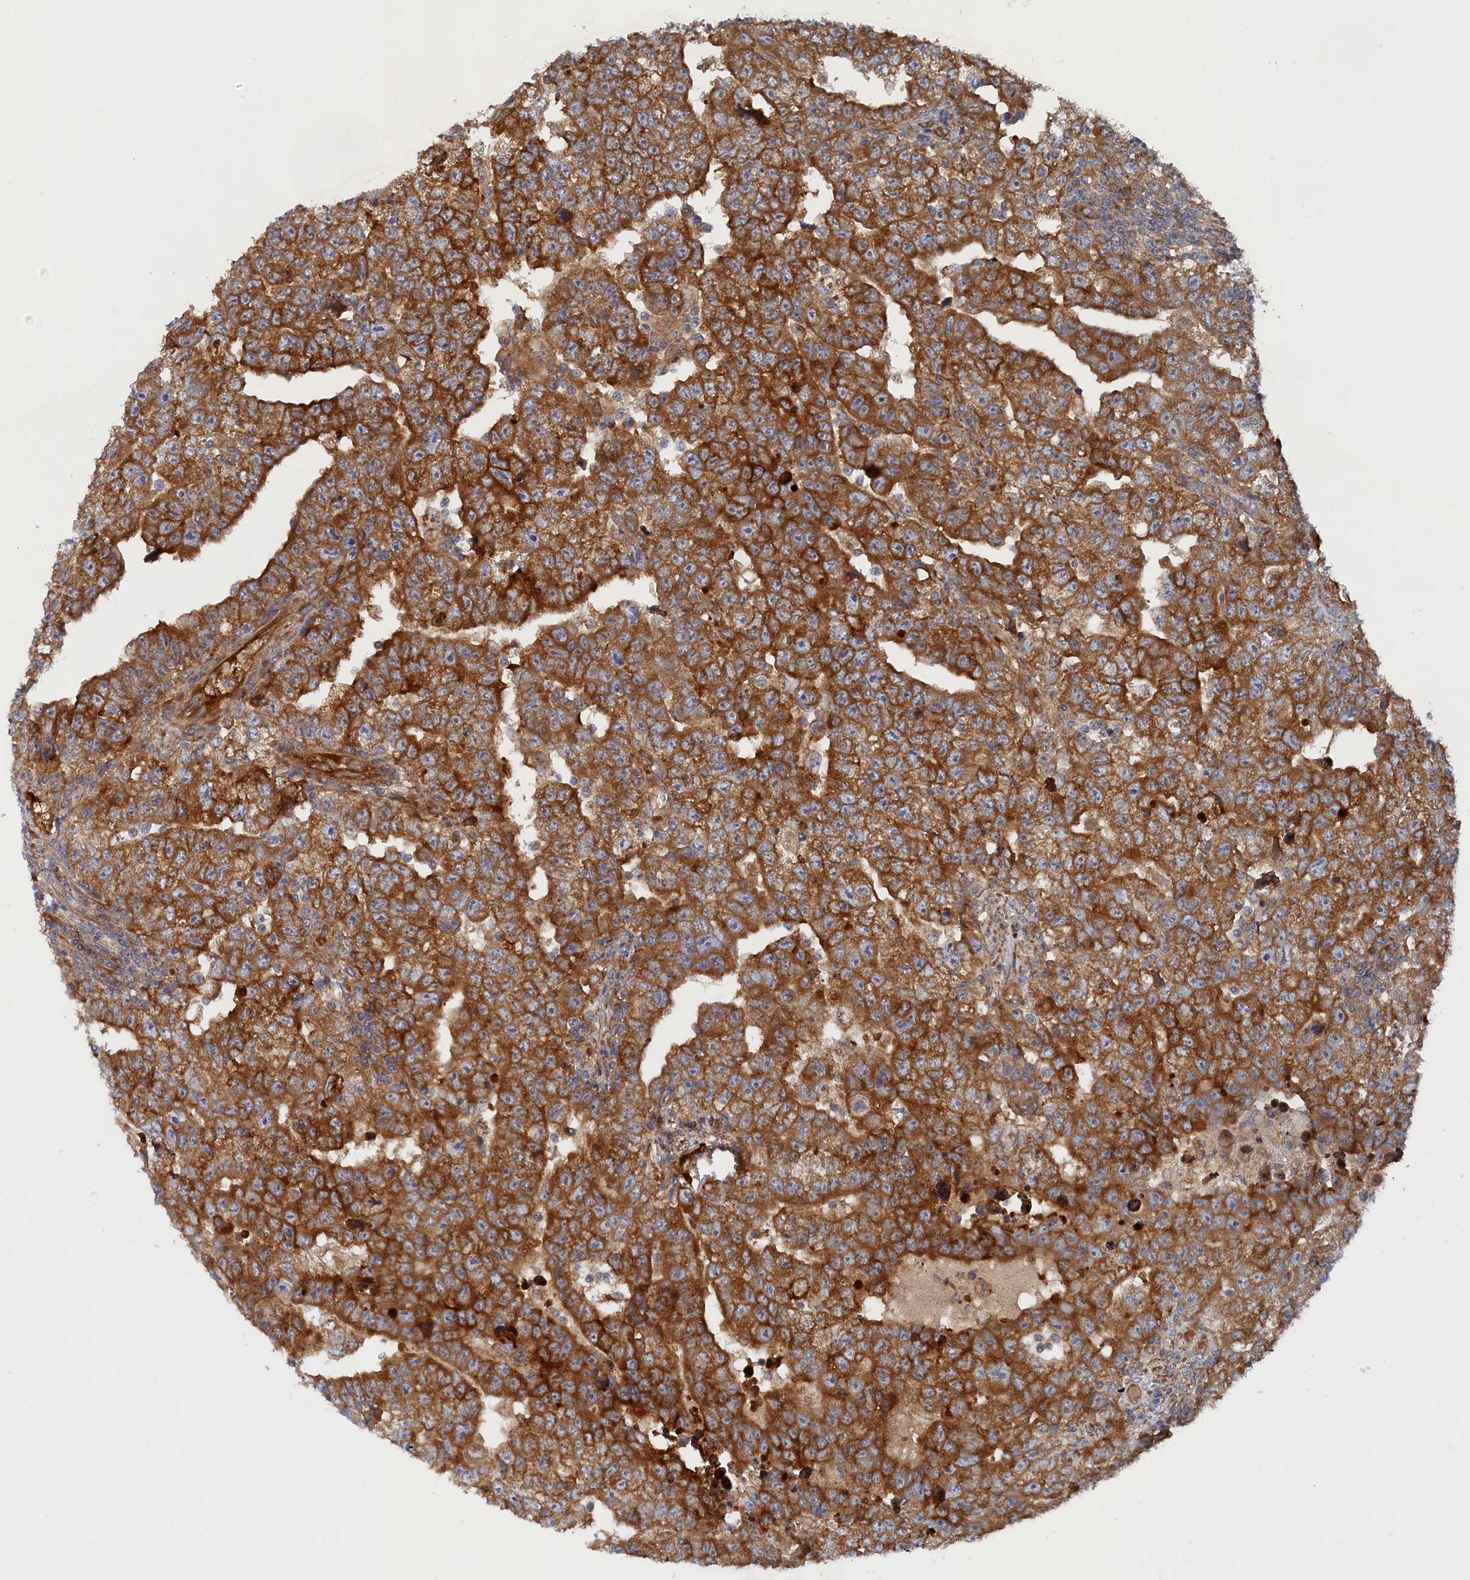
{"staining": {"intensity": "strong", "quantity": ">75%", "location": "cytoplasmic/membranous"}, "tissue": "testis cancer", "cell_type": "Tumor cells", "image_type": "cancer", "snomed": [{"axis": "morphology", "description": "Carcinoma, Embryonal, NOS"}, {"axis": "topography", "description": "Testis"}], "caption": "High-power microscopy captured an IHC micrograph of testis cancer (embryonal carcinoma), revealing strong cytoplasmic/membranous expression in about >75% of tumor cells.", "gene": "TMEM196", "patient": {"sex": "male", "age": 25}}